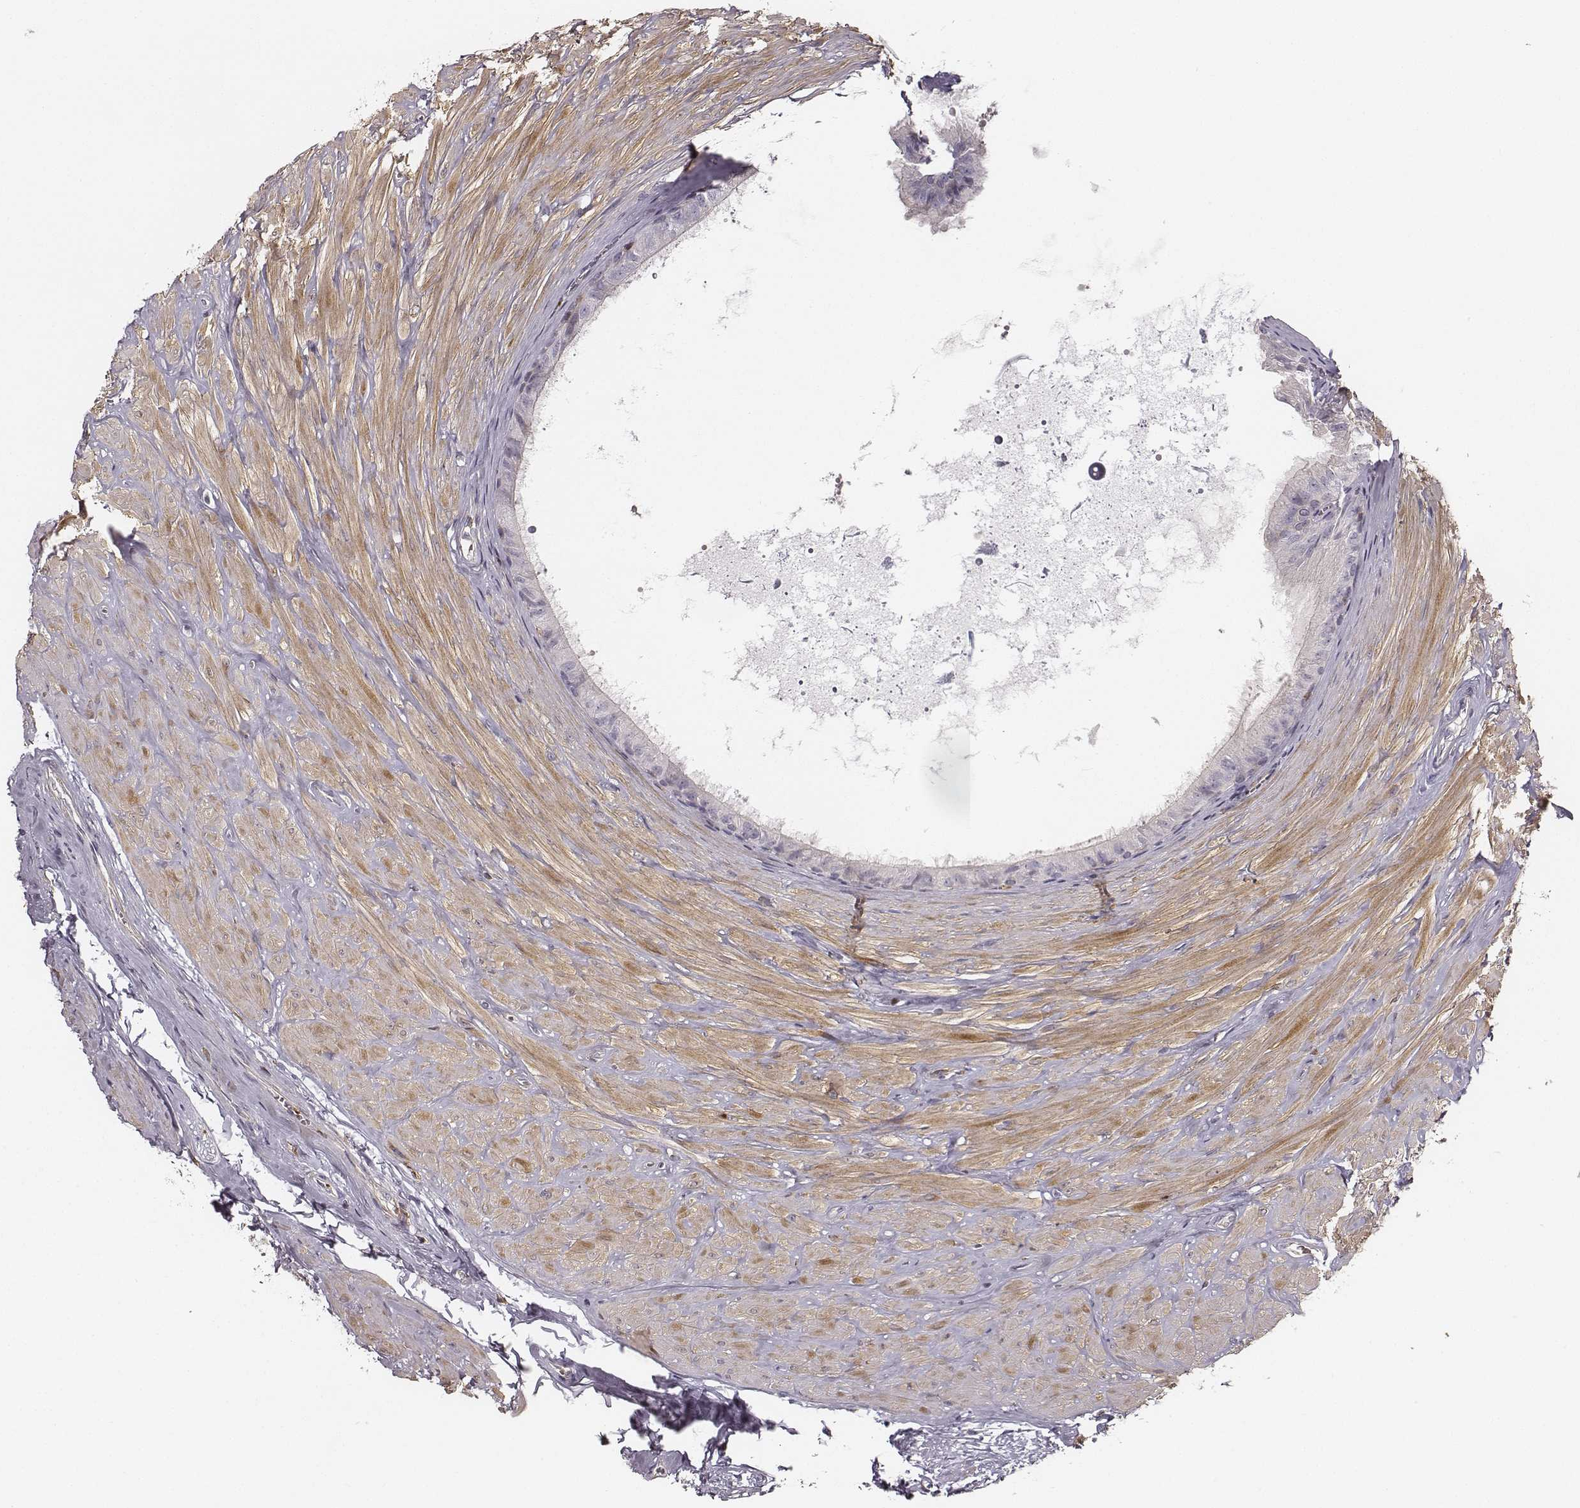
{"staining": {"intensity": "negative", "quantity": "none", "location": "none"}, "tissue": "epididymis", "cell_type": "Glandular cells", "image_type": "normal", "snomed": [{"axis": "morphology", "description": "Normal tissue, NOS"}, {"axis": "topography", "description": "Epididymis"}], "caption": "Immunohistochemical staining of normal epididymis displays no significant expression in glandular cells.", "gene": "ZYX", "patient": {"sex": "male", "age": 37}}